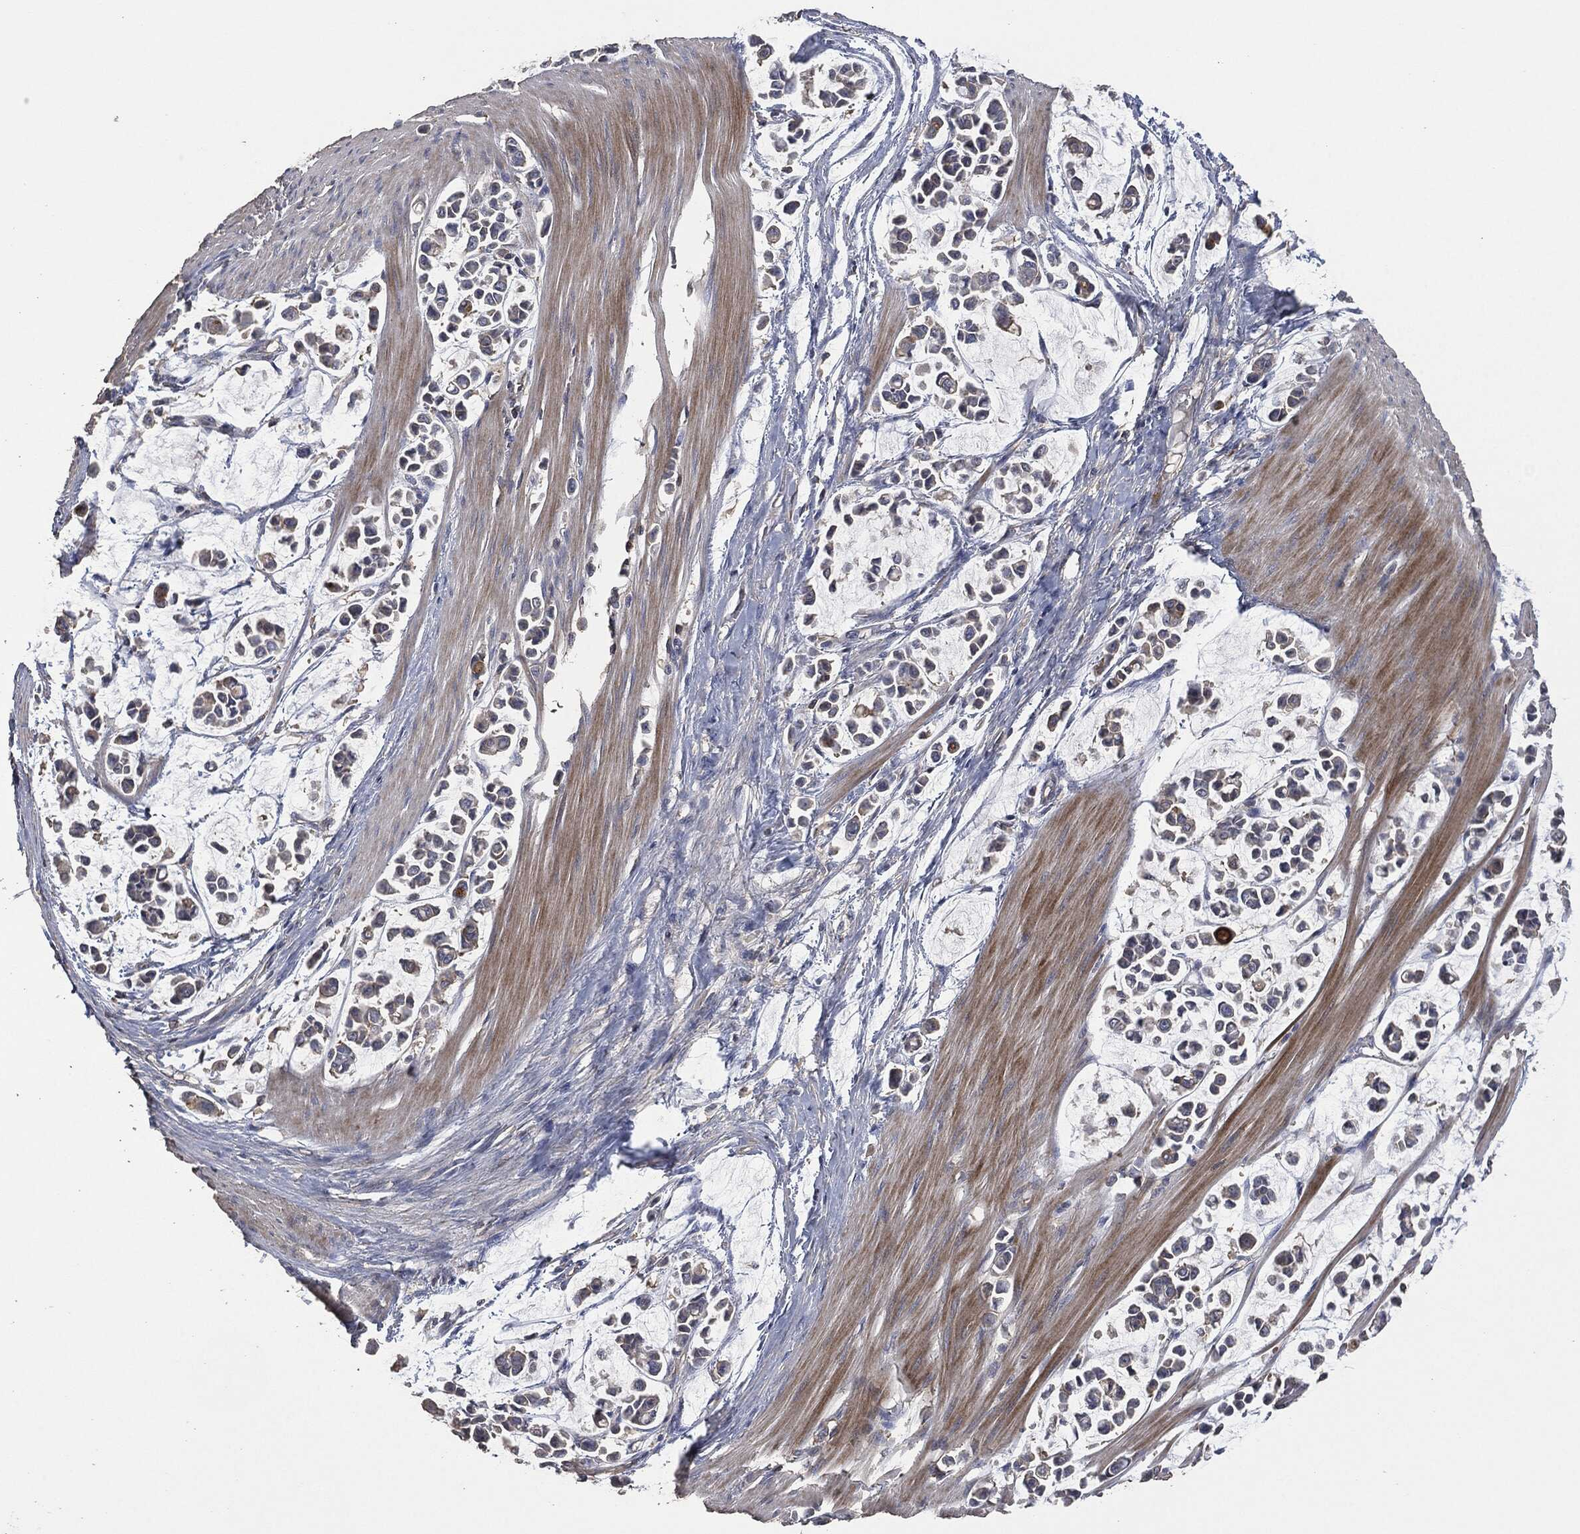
{"staining": {"intensity": "strong", "quantity": "<25%", "location": "cytoplasmic/membranous"}, "tissue": "stomach cancer", "cell_type": "Tumor cells", "image_type": "cancer", "snomed": [{"axis": "morphology", "description": "Adenocarcinoma, NOS"}, {"axis": "topography", "description": "Stomach"}], "caption": "Adenocarcinoma (stomach) stained with DAB immunohistochemistry (IHC) reveals medium levels of strong cytoplasmic/membranous positivity in about <25% of tumor cells.", "gene": "MSLN", "patient": {"sex": "male", "age": 82}}